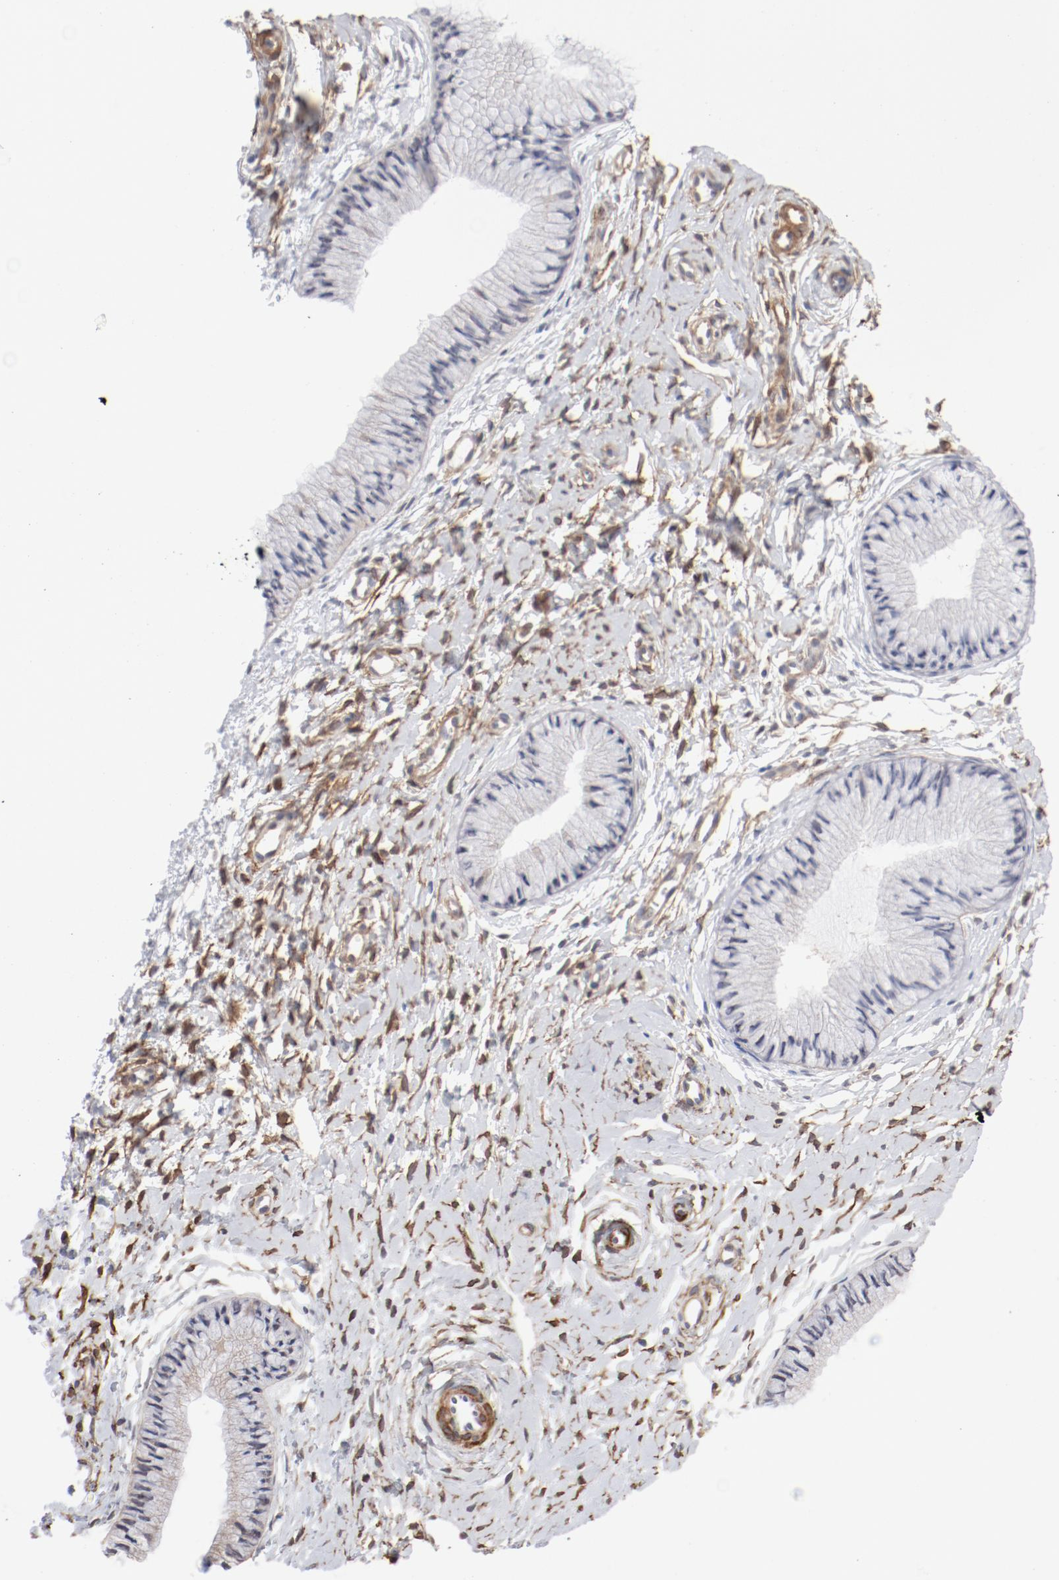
{"staining": {"intensity": "negative", "quantity": "none", "location": "none"}, "tissue": "cervix", "cell_type": "Glandular cells", "image_type": "normal", "snomed": [{"axis": "morphology", "description": "Normal tissue, NOS"}, {"axis": "topography", "description": "Cervix"}], "caption": "Immunohistochemistry (IHC) micrograph of unremarkable cervix: cervix stained with DAB reveals no significant protein expression in glandular cells.", "gene": "MAGED4B", "patient": {"sex": "female", "age": 46}}